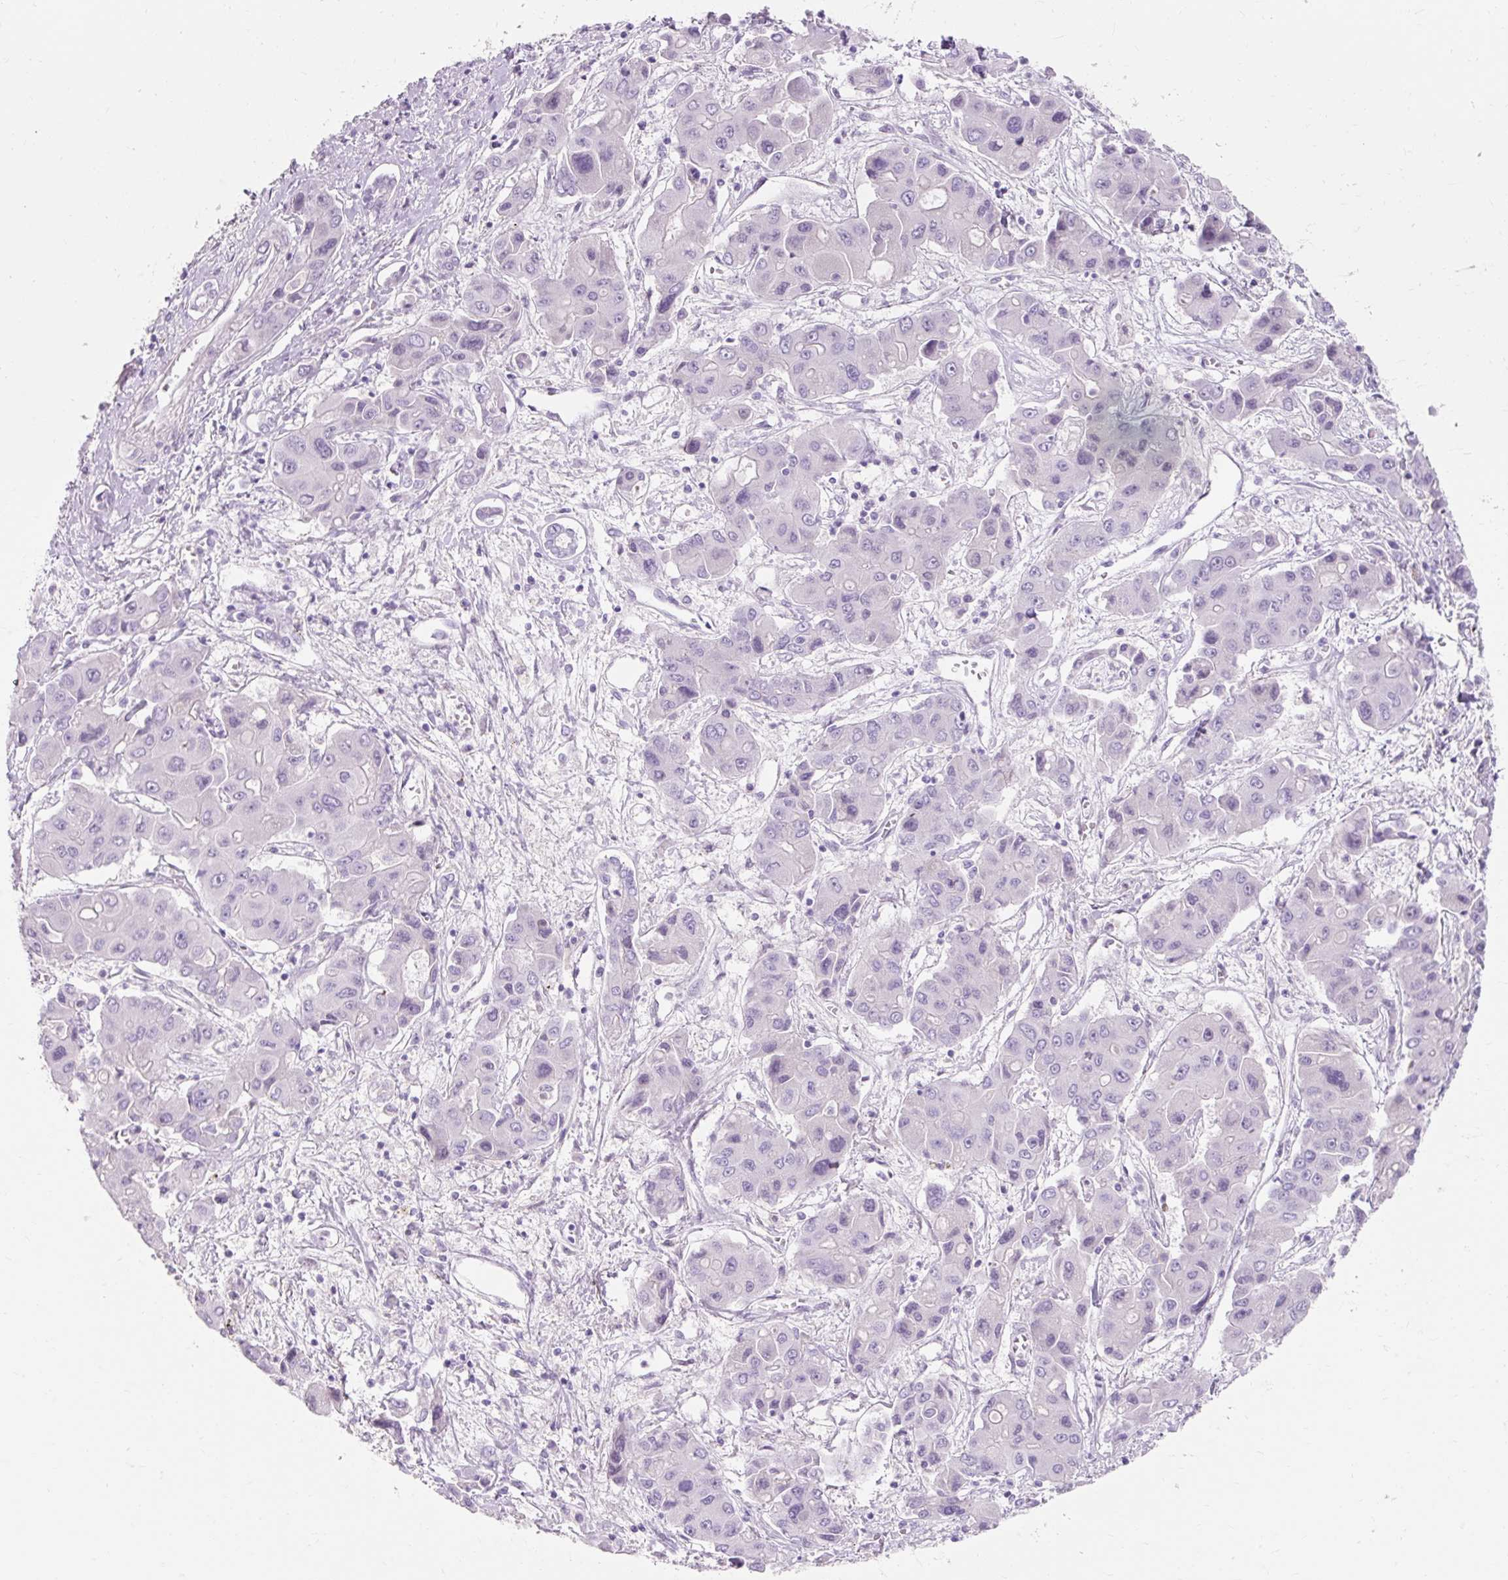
{"staining": {"intensity": "negative", "quantity": "none", "location": "none"}, "tissue": "liver cancer", "cell_type": "Tumor cells", "image_type": "cancer", "snomed": [{"axis": "morphology", "description": "Cholangiocarcinoma"}, {"axis": "topography", "description": "Liver"}], "caption": "DAB (3,3'-diaminobenzidine) immunohistochemical staining of cholangiocarcinoma (liver) exhibits no significant staining in tumor cells.", "gene": "TMEM213", "patient": {"sex": "male", "age": 67}}